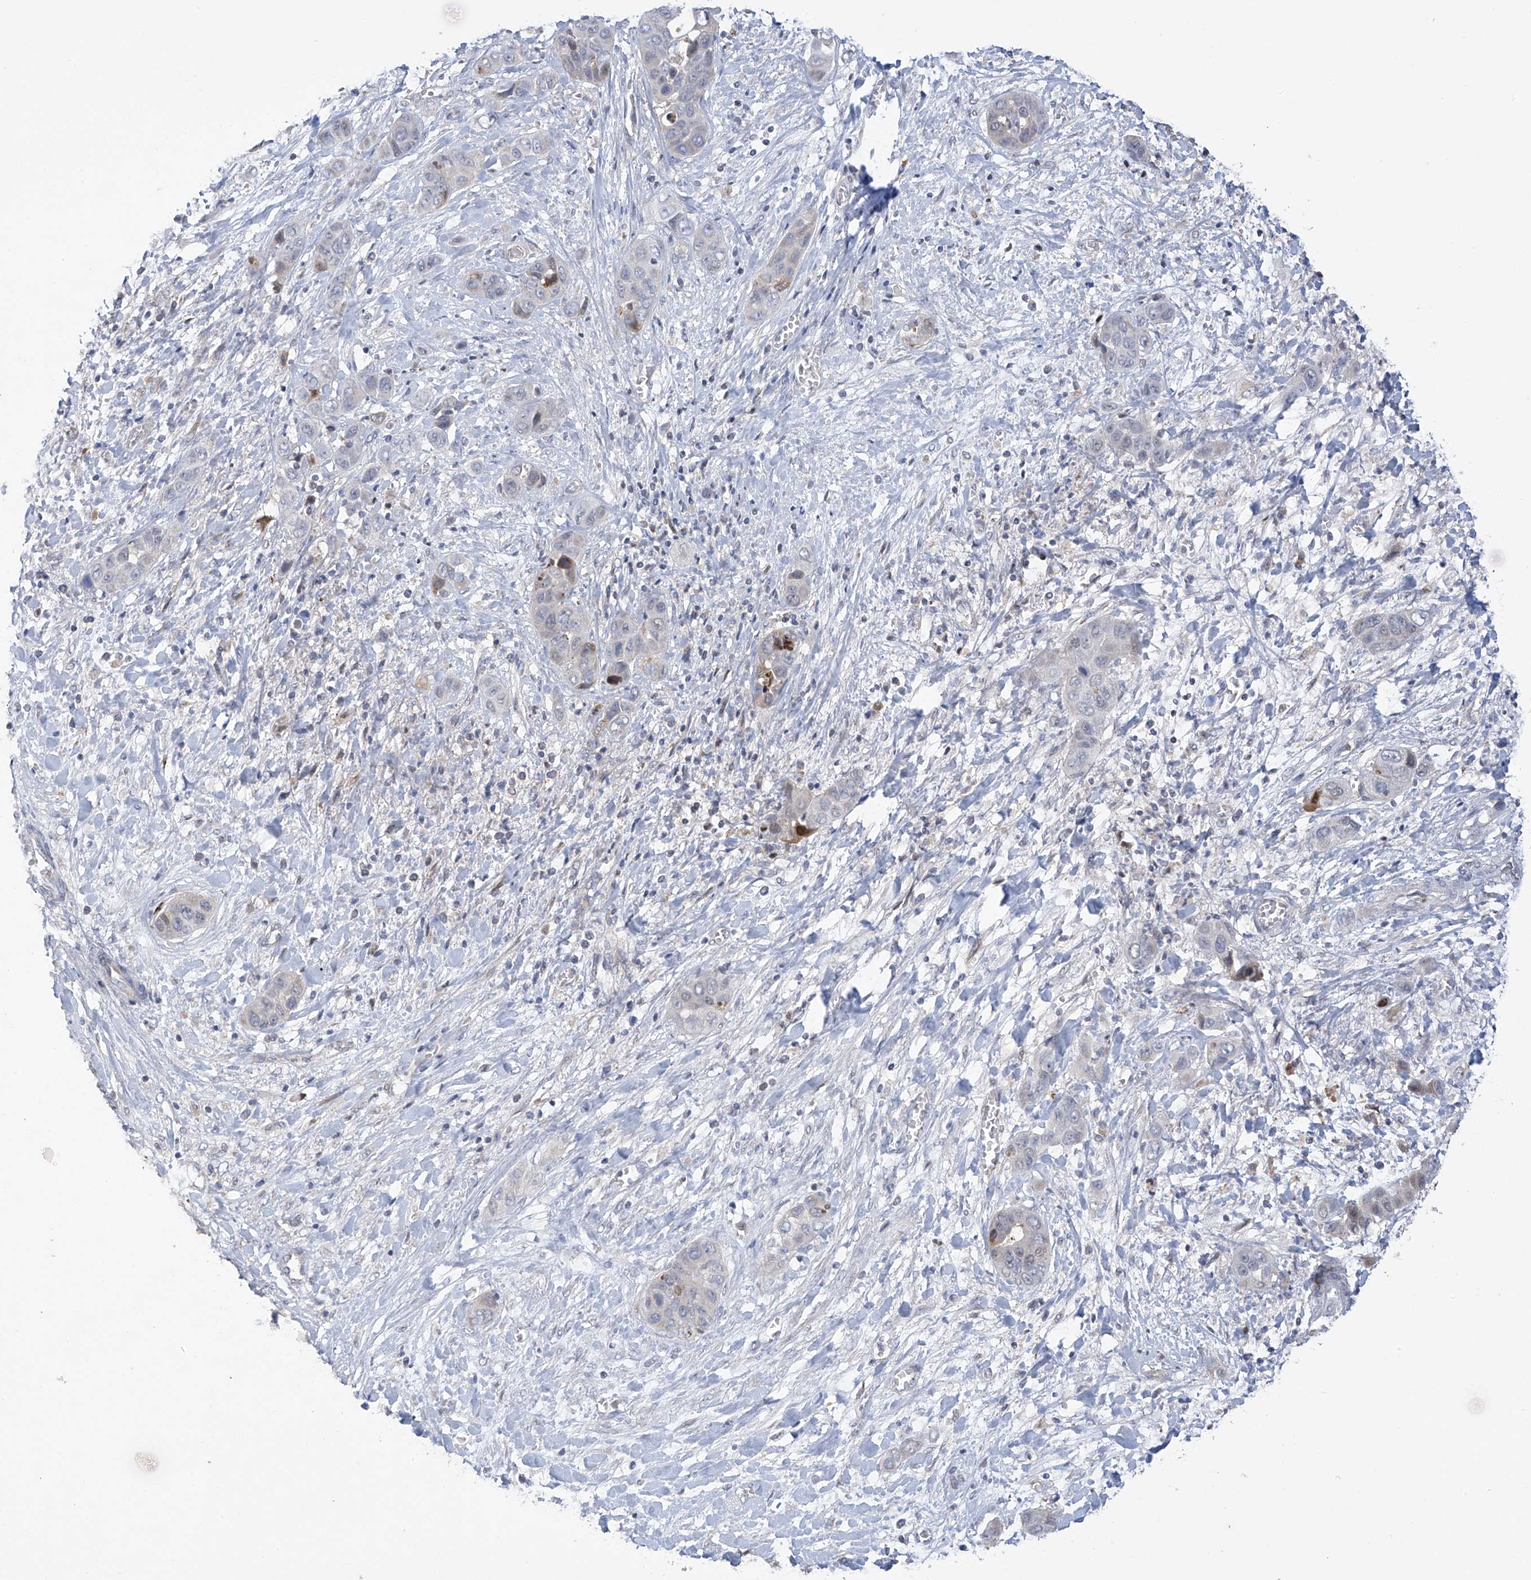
{"staining": {"intensity": "negative", "quantity": "none", "location": "none"}, "tissue": "liver cancer", "cell_type": "Tumor cells", "image_type": "cancer", "snomed": [{"axis": "morphology", "description": "Cholangiocarcinoma"}, {"axis": "topography", "description": "Liver"}], "caption": "Immunohistochemistry histopathology image of neoplastic tissue: liver cancer stained with DAB (3,3'-diaminobenzidine) demonstrates no significant protein expression in tumor cells.", "gene": "SLCO4A1", "patient": {"sex": "female", "age": 52}}